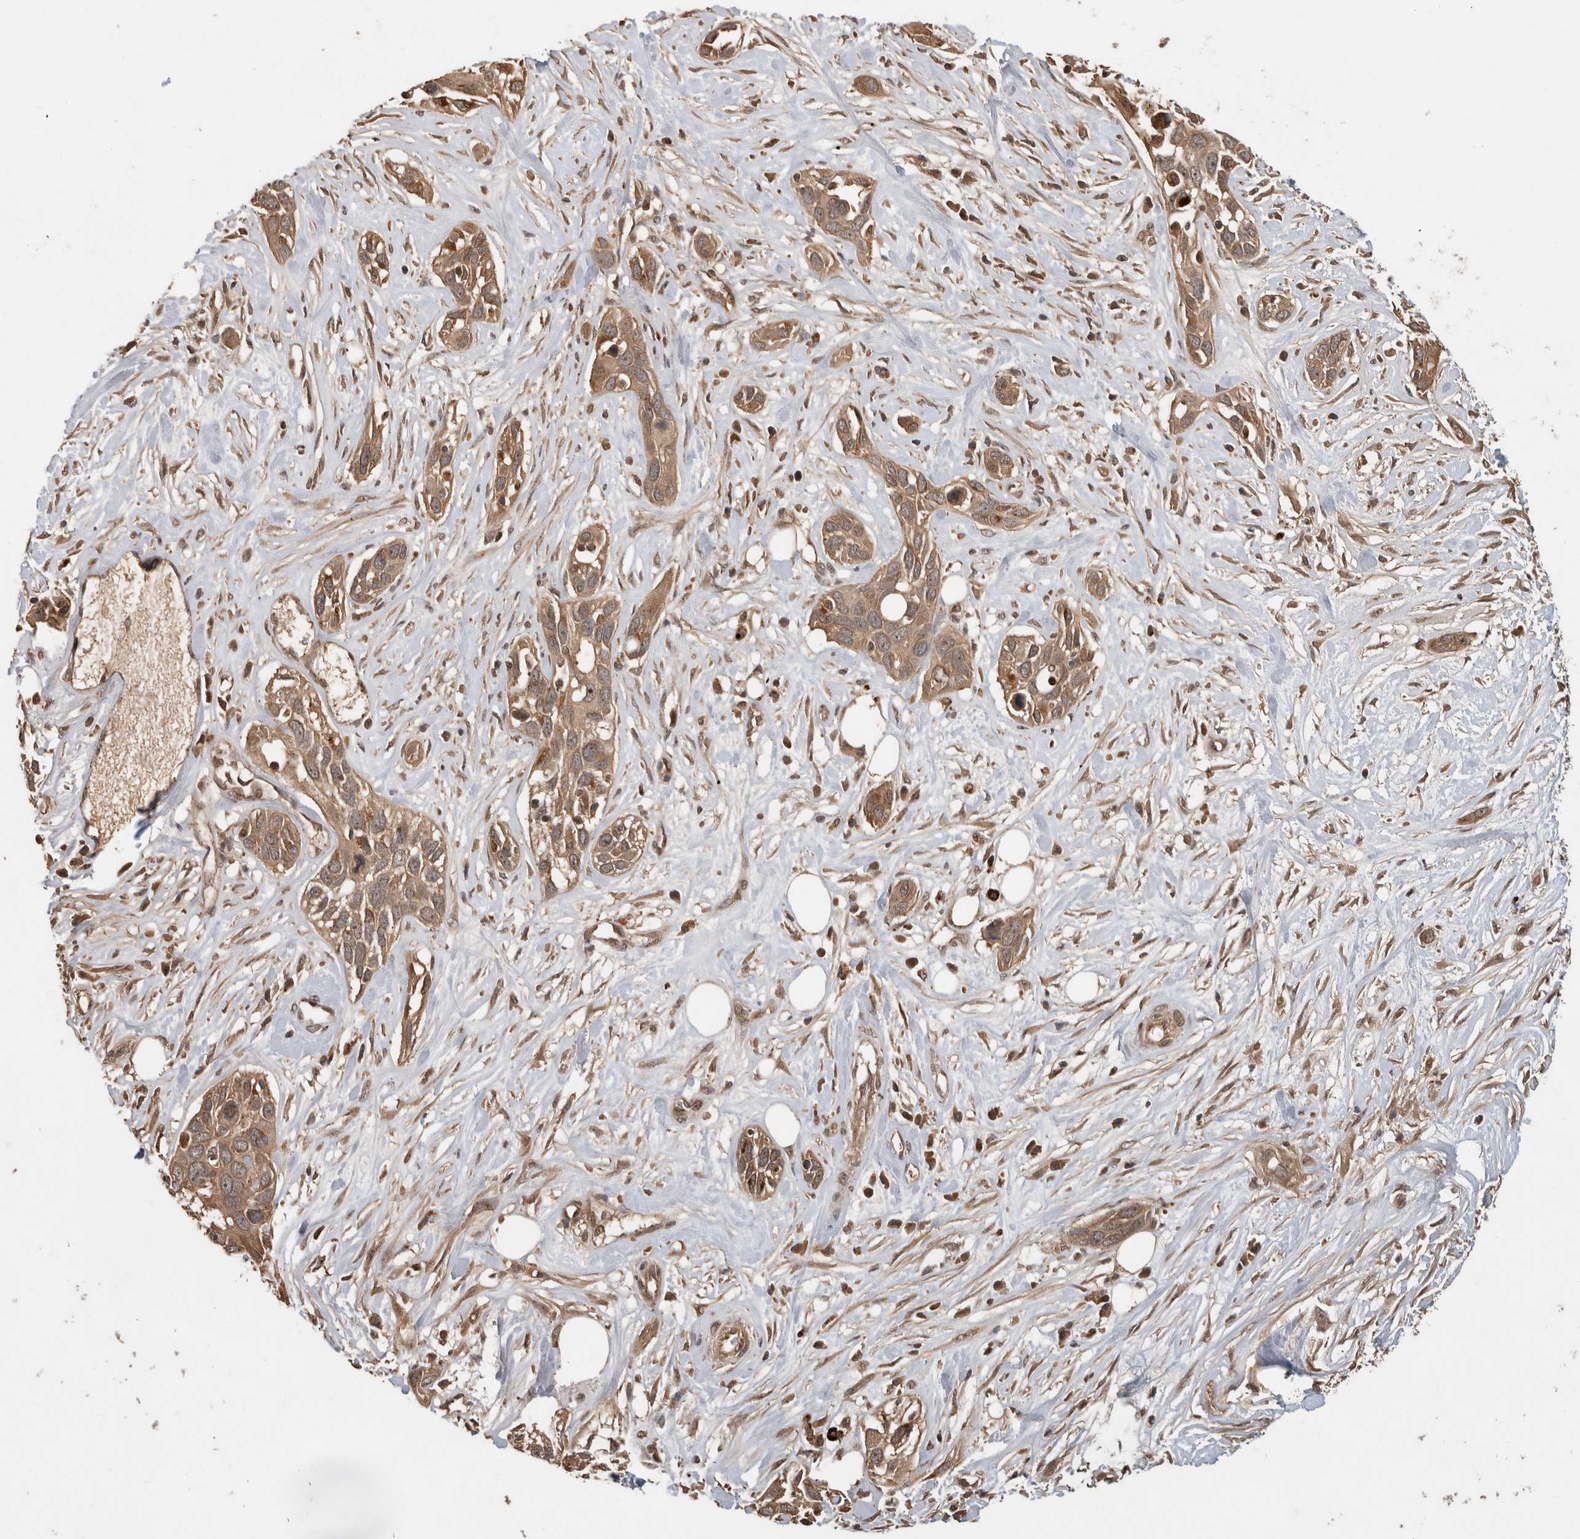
{"staining": {"intensity": "moderate", "quantity": ">75%", "location": "cytoplasmic/membranous"}, "tissue": "pancreatic cancer", "cell_type": "Tumor cells", "image_type": "cancer", "snomed": [{"axis": "morphology", "description": "Adenocarcinoma, NOS"}, {"axis": "topography", "description": "Pancreas"}], "caption": "Protein positivity by IHC displays moderate cytoplasmic/membranous staining in about >75% of tumor cells in adenocarcinoma (pancreatic). (brown staining indicates protein expression, while blue staining denotes nuclei).", "gene": "PITPNC1", "patient": {"sex": "female", "age": 60}}